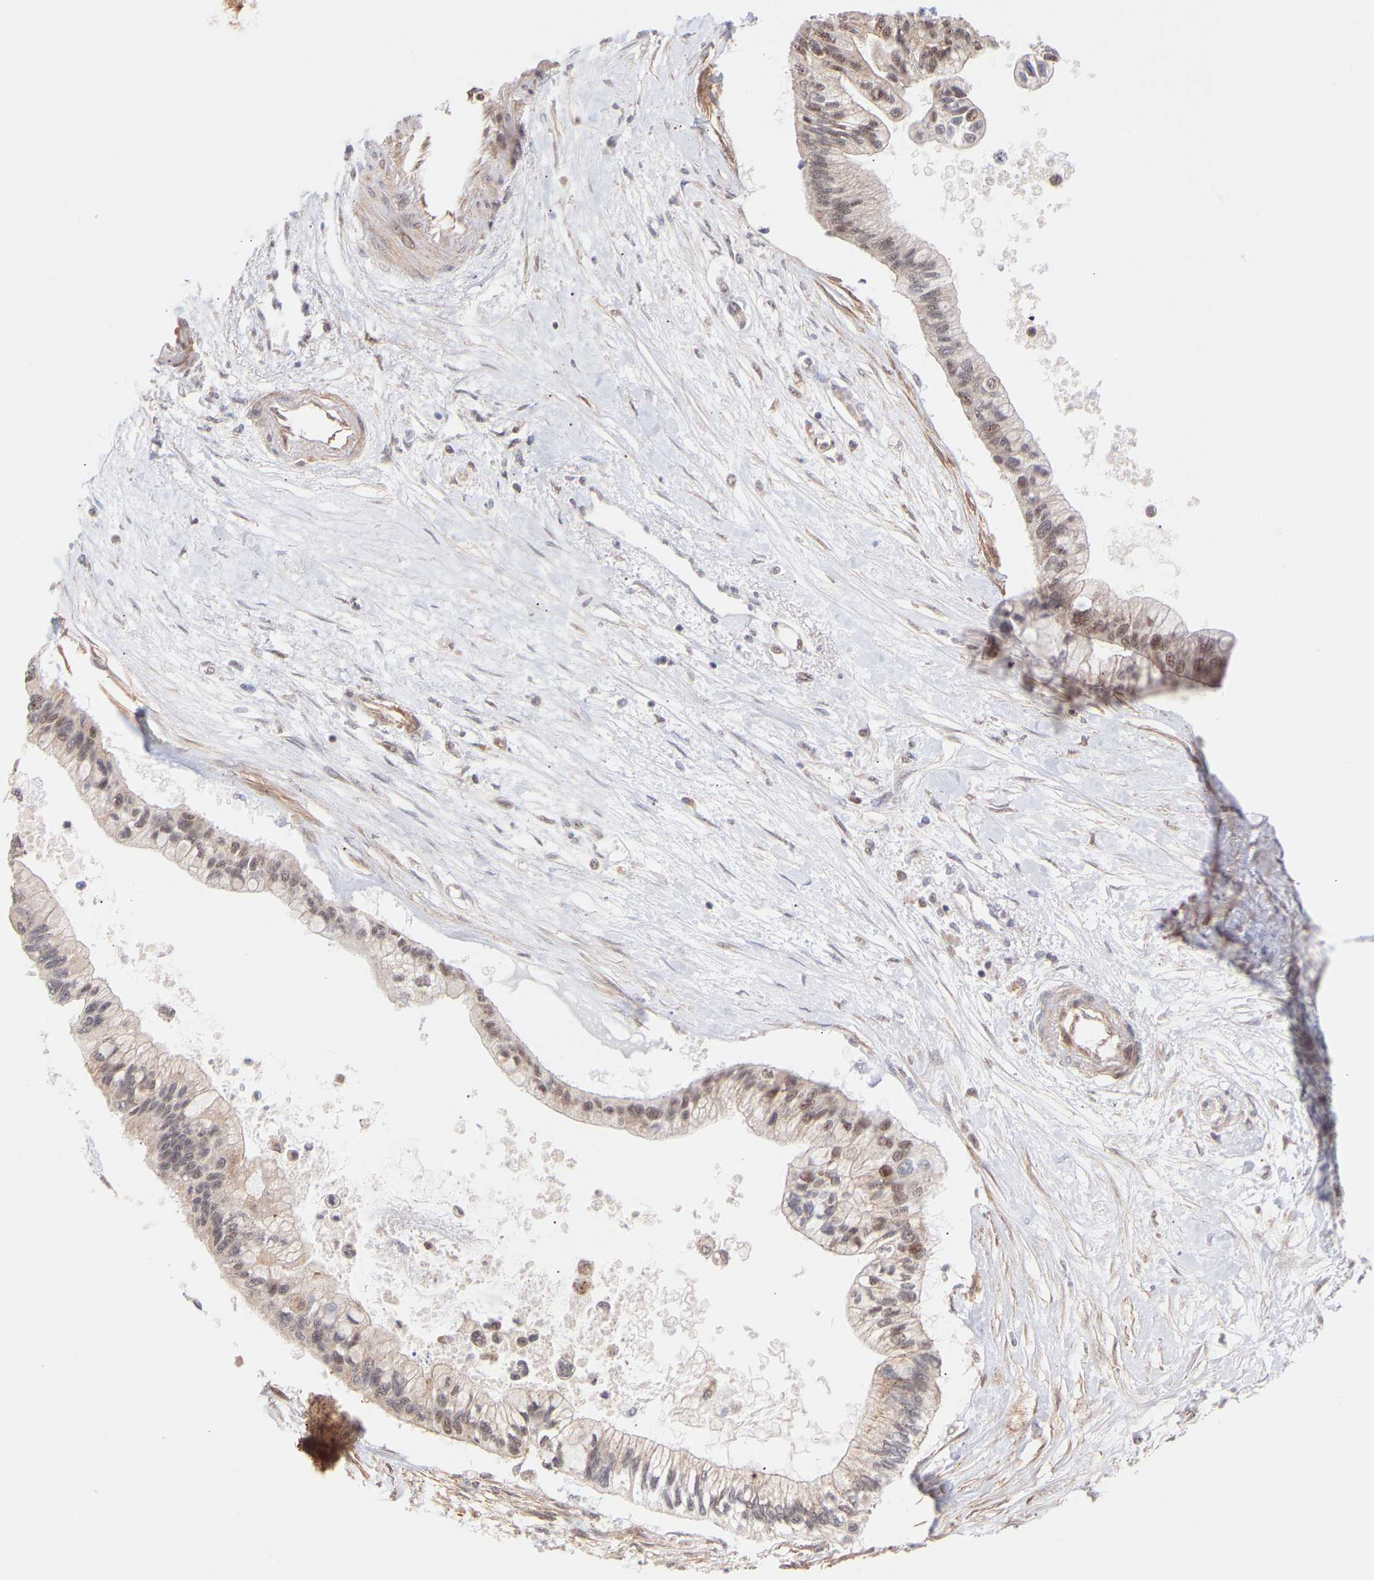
{"staining": {"intensity": "weak", "quantity": "25%-75%", "location": "cytoplasmic/membranous,nuclear"}, "tissue": "pancreatic cancer", "cell_type": "Tumor cells", "image_type": "cancer", "snomed": [{"axis": "morphology", "description": "Adenocarcinoma, NOS"}, {"axis": "topography", "description": "Pancreas"}], "caption": "Protein staining reveals weak cytoplasmic/membranous and nuclear staining in about 25%-75% of tumor cells in pancreatic cancer.", "gene": "PDLIM5", "patient": {"sex": "female", "age": 77}}